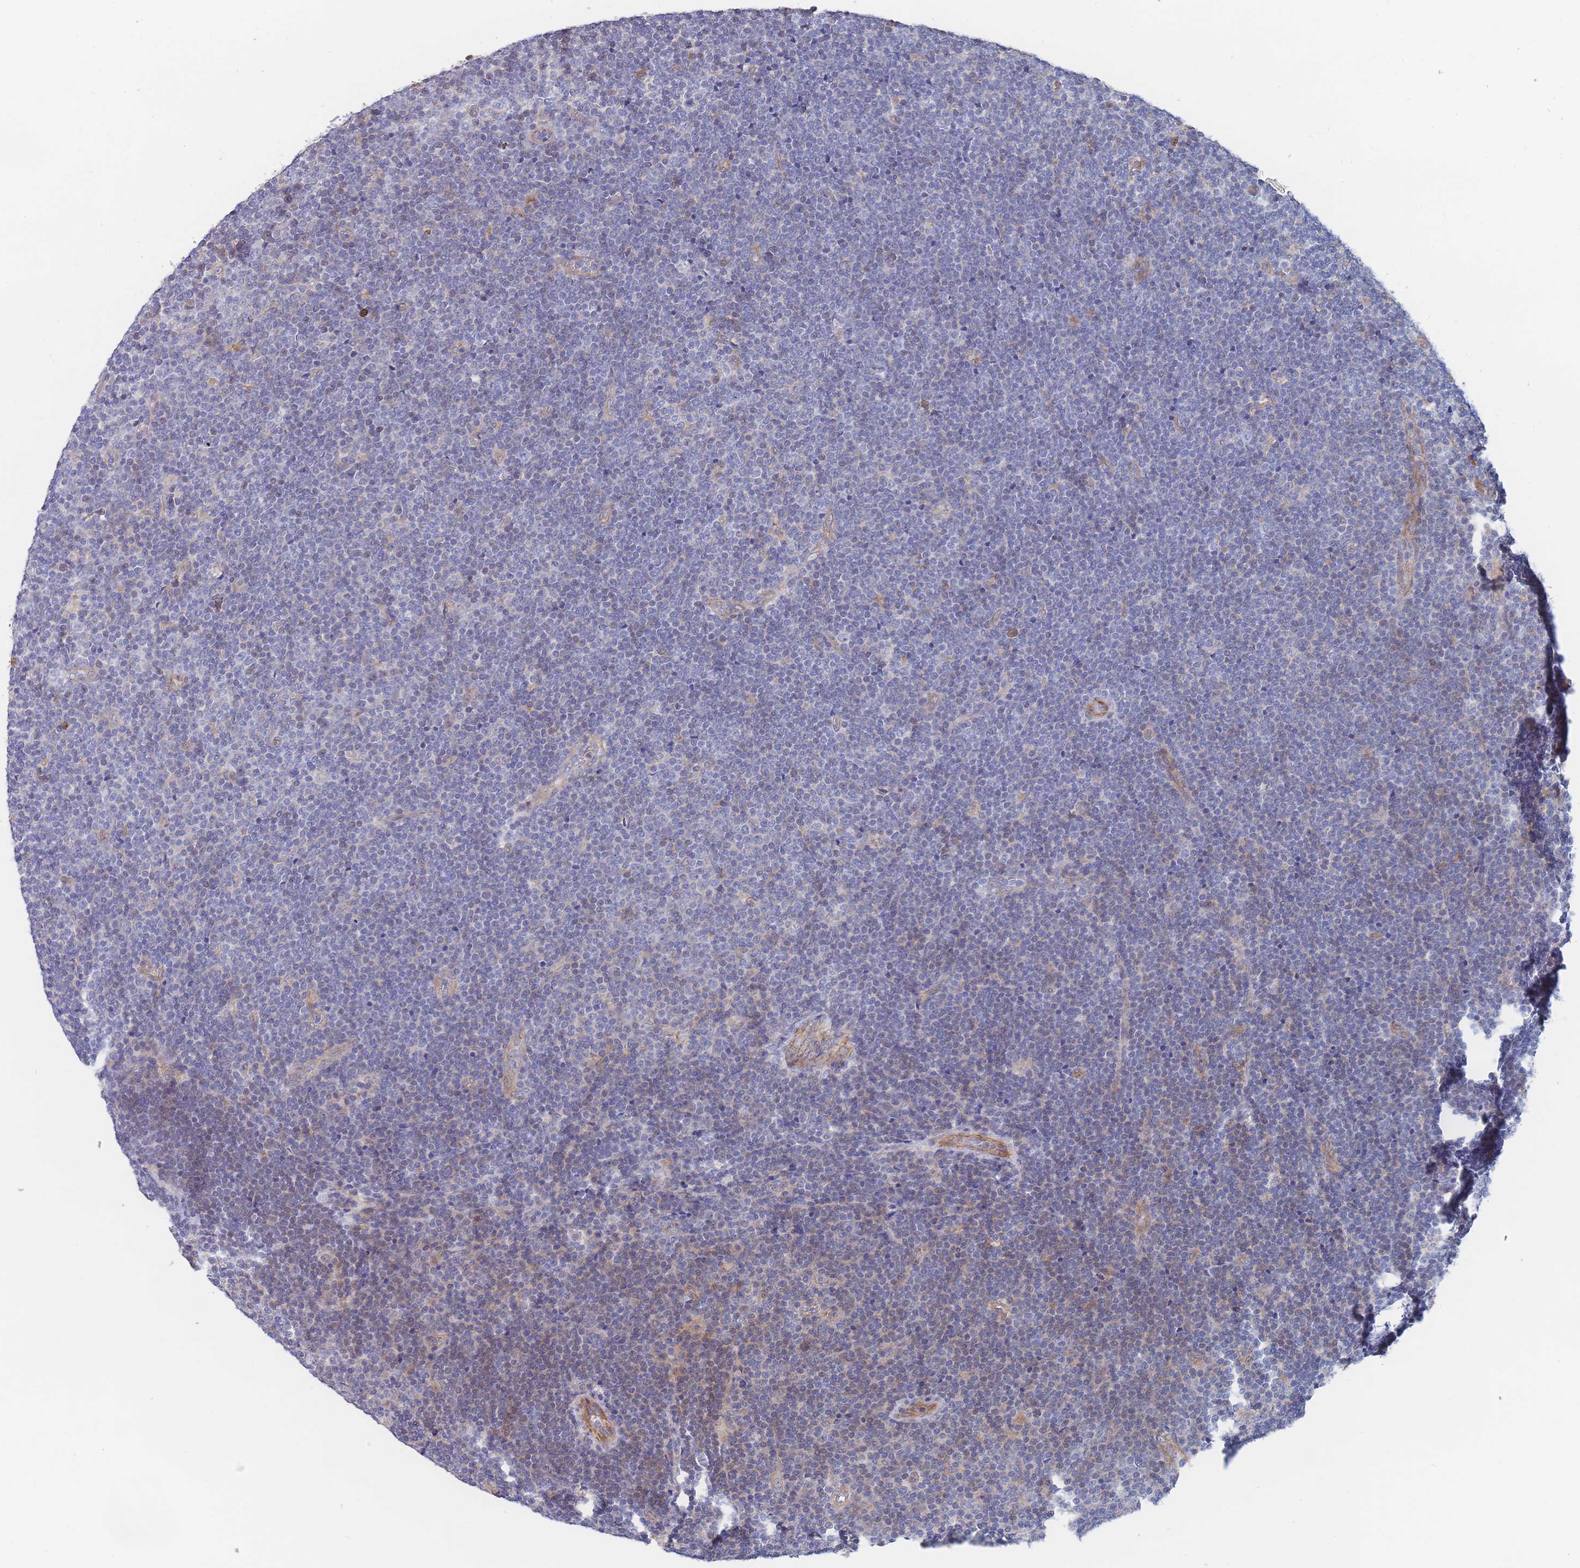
{"staining": {"intensity": "negative", "quantity": "none", "location": "none"}, "tissue": "lymphoma", "cell_type": "Tumor cells", "image_type": "cancer", "snomed": [{"axis": "morphology", "description": "Malignant lymphoma, non-Hodgkin's type, Low grade"}, {"axis": "topography", "description": "Lymph node"}], "caption": "This is an immunohistochemistry micrograph of lymphoma. There is no staining in tumor cells.", "gene": "G6PC1", "patient": {"sex": "male", "age": 48}}